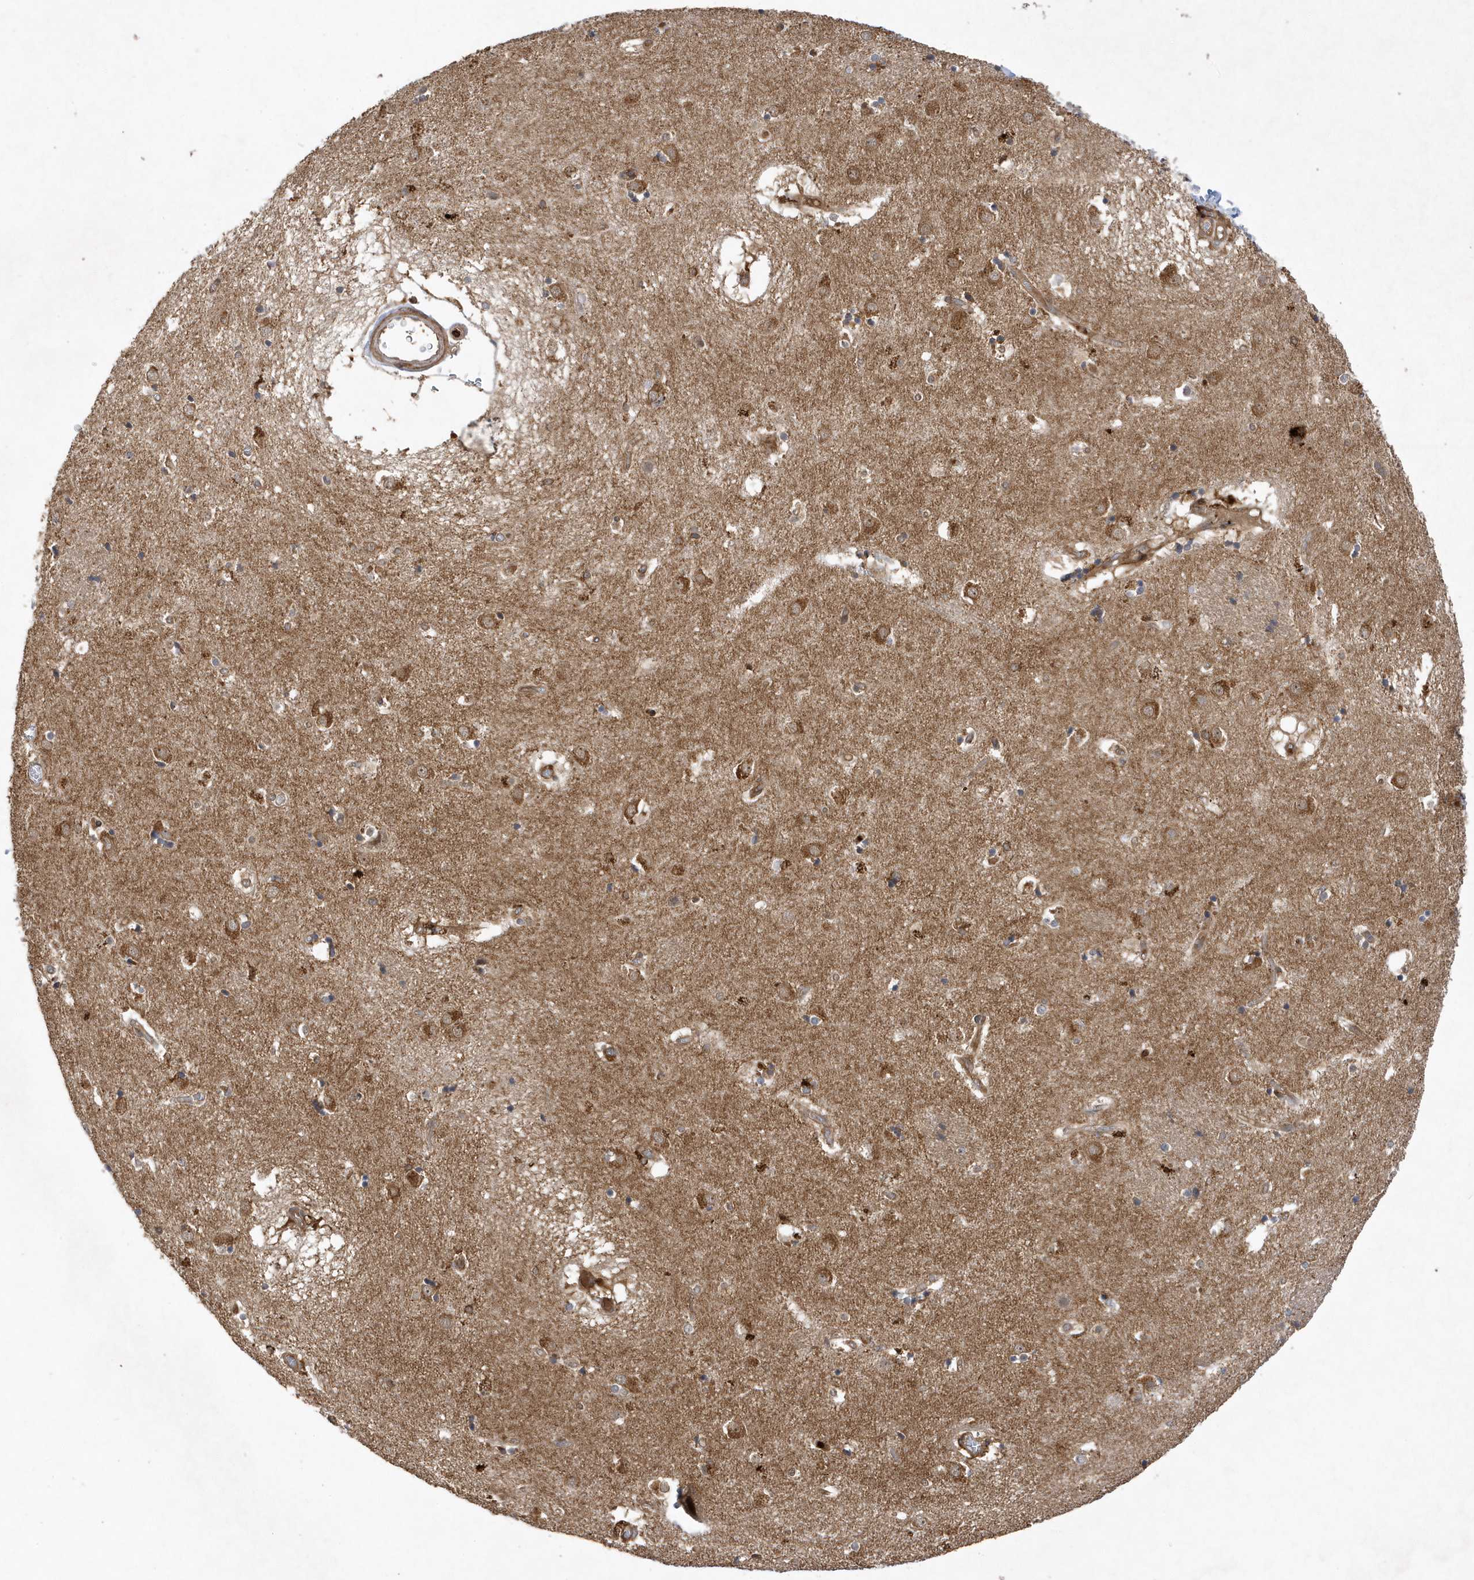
{"staining": {"intensity": "negative", "quantity": "none", "location": "none"}, "tissue": "caudate", "cell_type": "Glial cells", "image_type": "normal", "snomed": [{"axis": "morphology", "description": "Normal tissue, NOS"}, {"axis": "topography", "description": "Lateral ventricle wall"}], "caption": "The photomicrograph shows no significant positivity in glial cells of caudate. (DAB (3,3'-diaminobenzidine) immunohistochemistry visualized using brightfield microscopy, high magnification).", "gene": "LAPTM4A", "patient": {"sex": "male", "age": 70}}